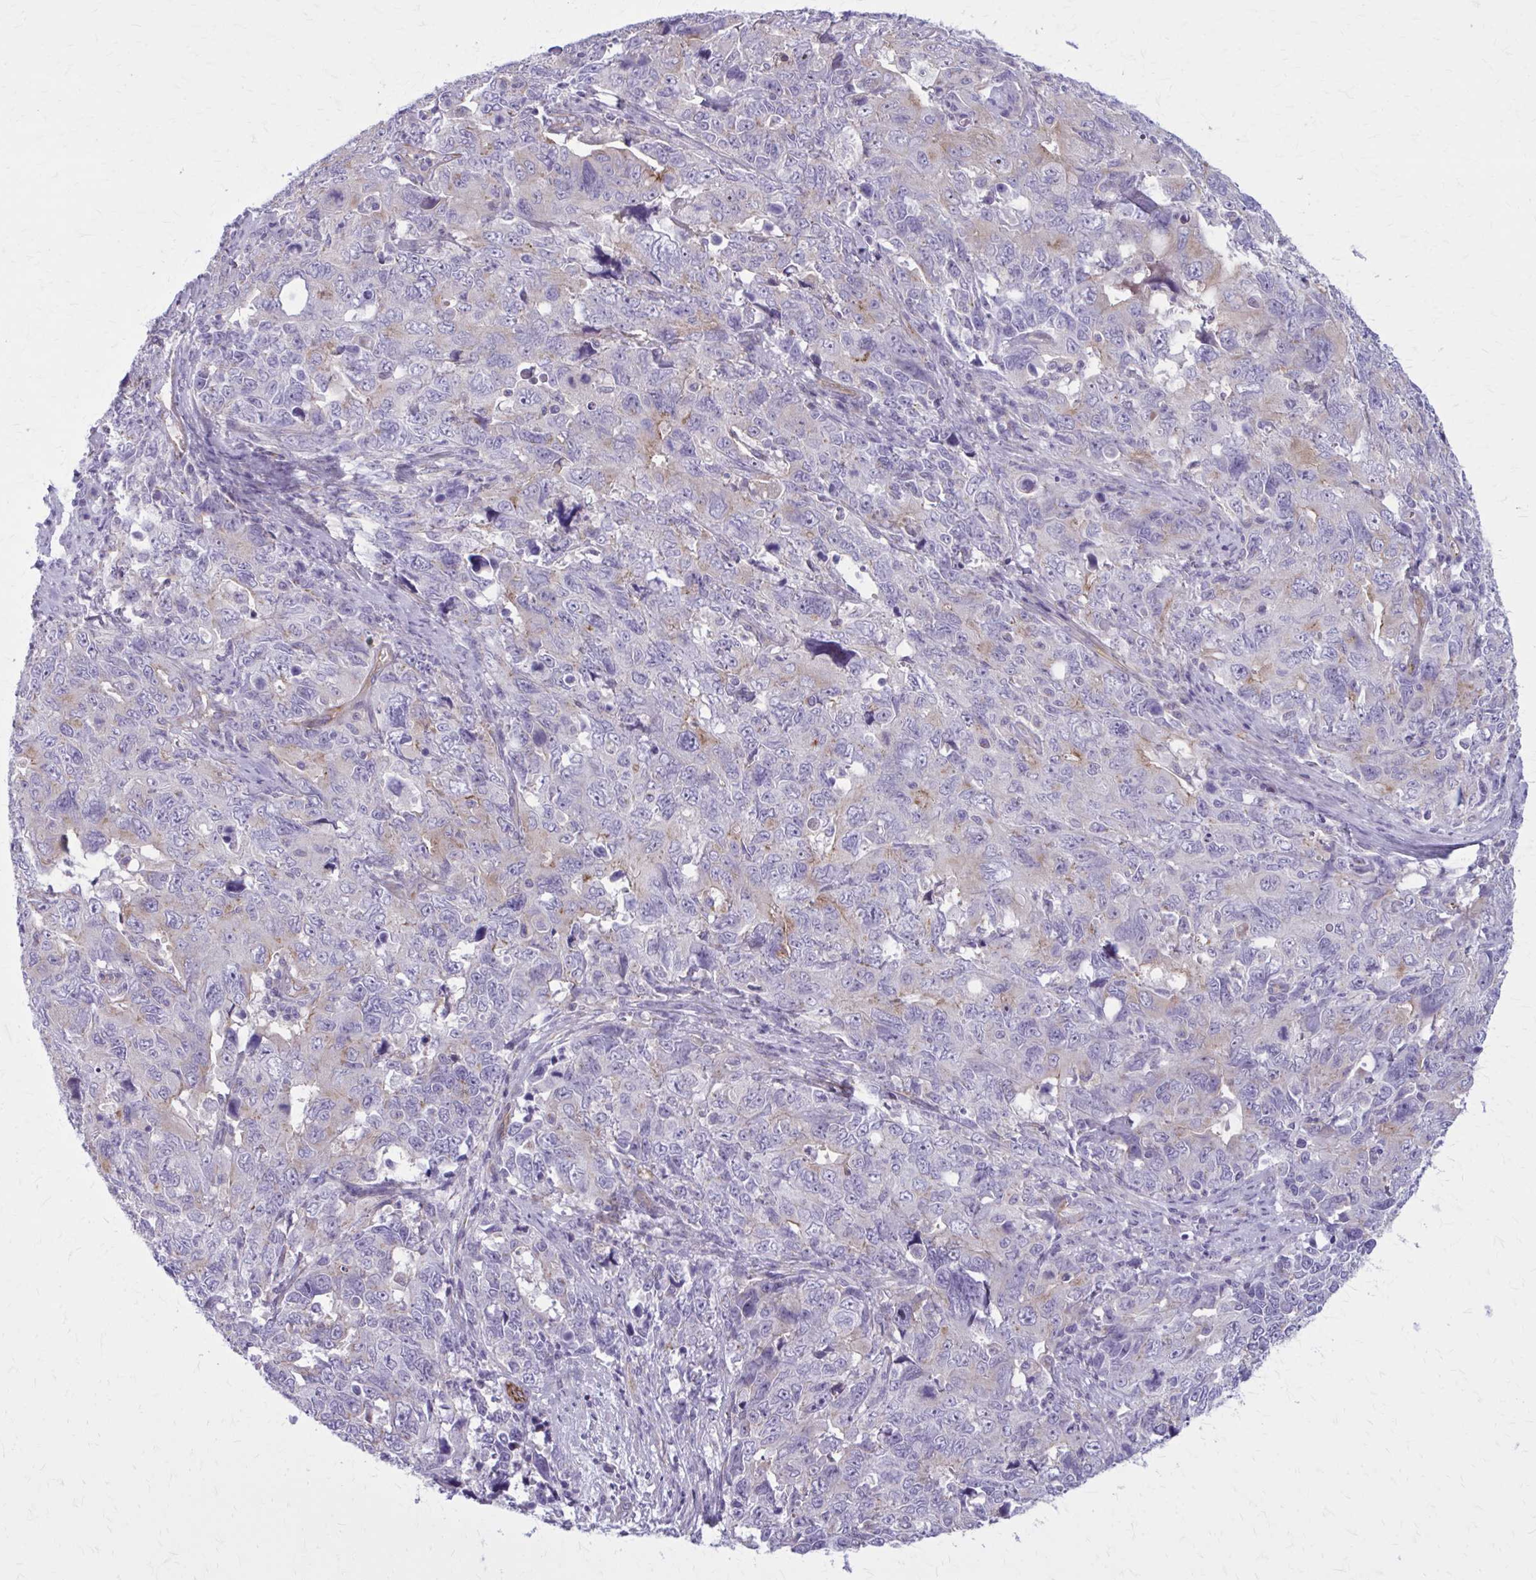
{"staining": {"intensity": "weak", "quantity": "<25%", "location": "cytoplasmic/membranous"}, "tissue": "cervical cancer", "cell_type": "Tumor cells", "image_type": "cancer", "snomed": [{"axis": "morphology", "description": "Adenocarcinoma, NOS"}, {"axis": "topography", "description": "Cervix"}], "caption": "IHC histopathology image of neoplastic tissue: adenocarcinoma (cervical) stained with DAB exhibits no significant protein staining in tumor cells.", "gene": "ZDHHC7", "patient": {"sex": "female", "age": 63}}